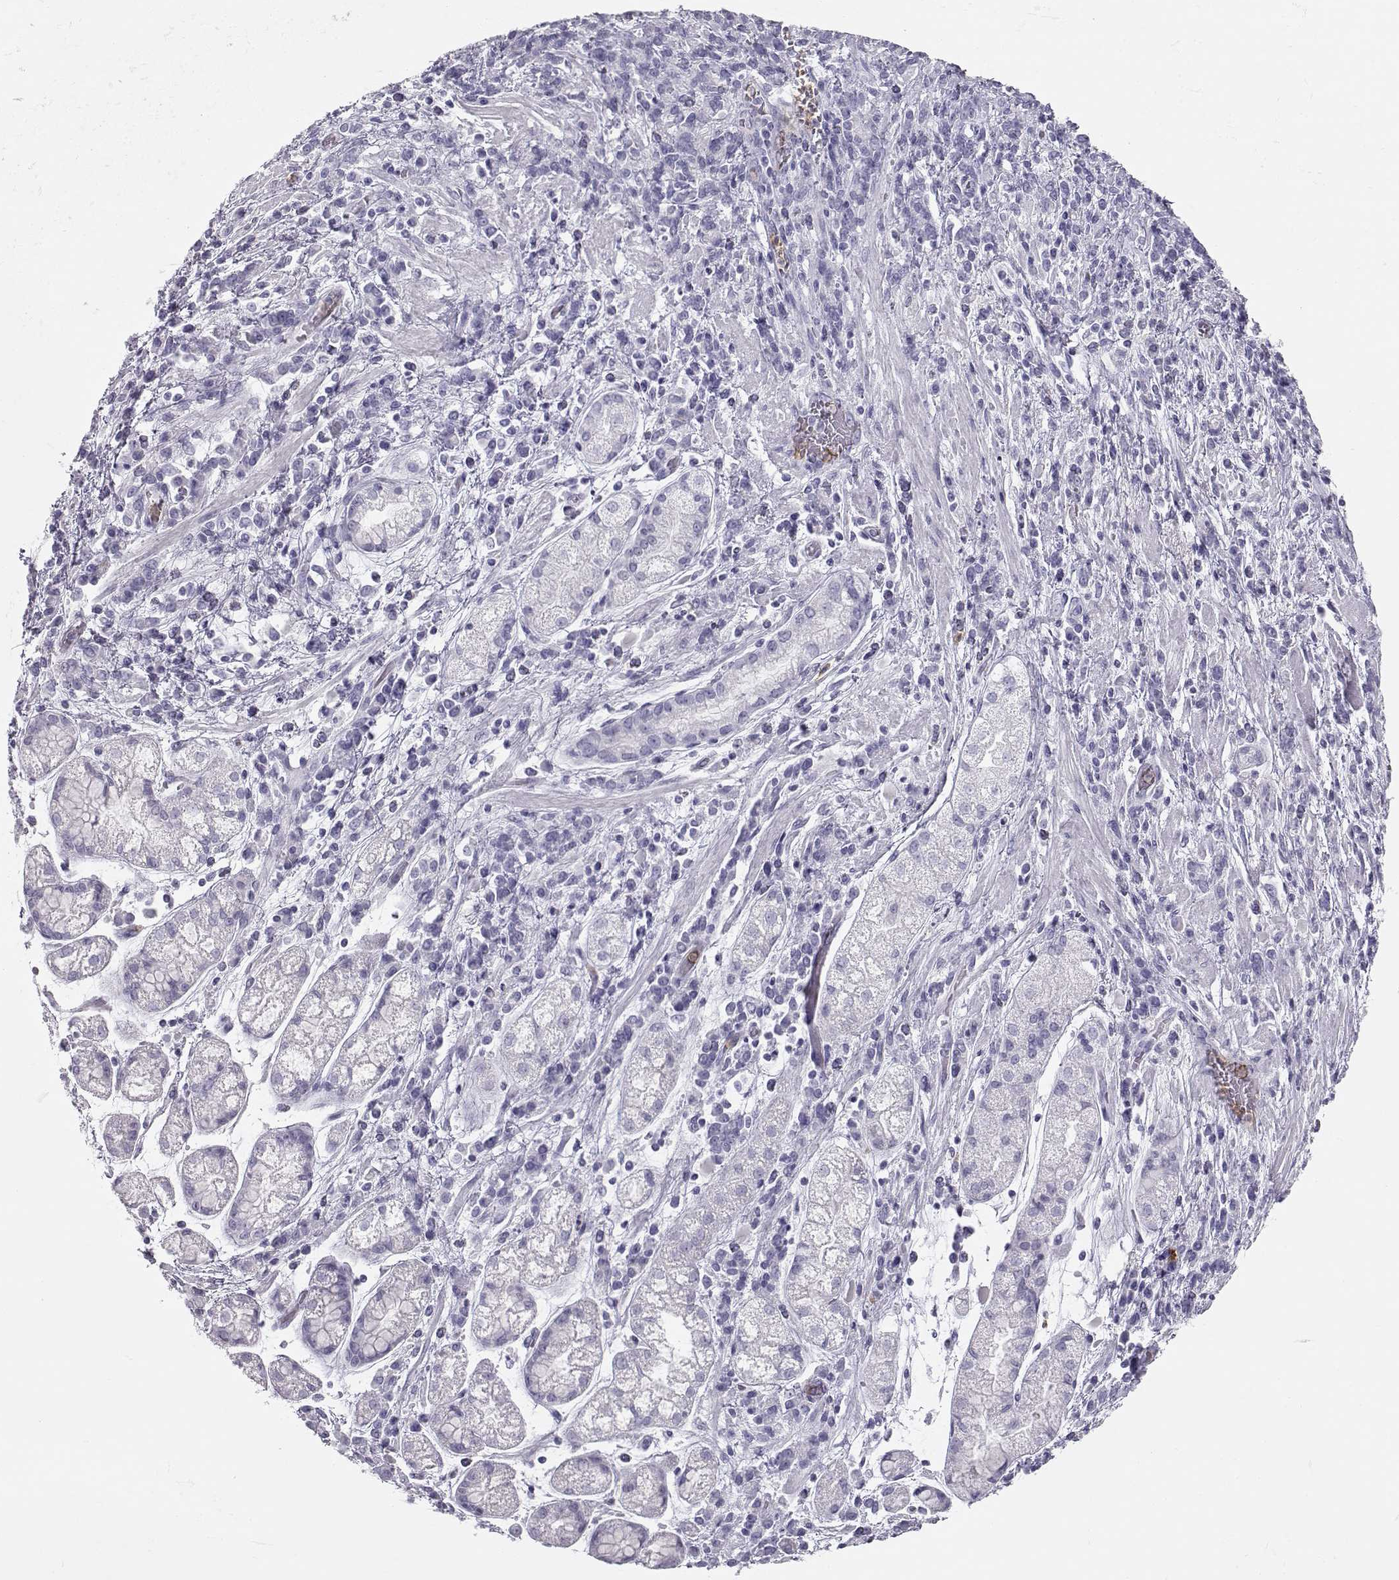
{"staining": {"intensity": "negative", "quantity": "none", "location": "none"}, "tissue": "stomach cancer", "cell_type": "Tumor cells", "image_type": "cancer", "snomed": [{"axis": "morphology", "description": "Adenocarcinoma, NOS"}, {"axis": "topography", "description": "Stomach"}], "caption": "Photomicrograph shows no protein expression in tumor cells of stomach cancer (adenocarcinoma) tissue.", "gene": "MIP", "patient": {"sex": "female", "age": 57}}